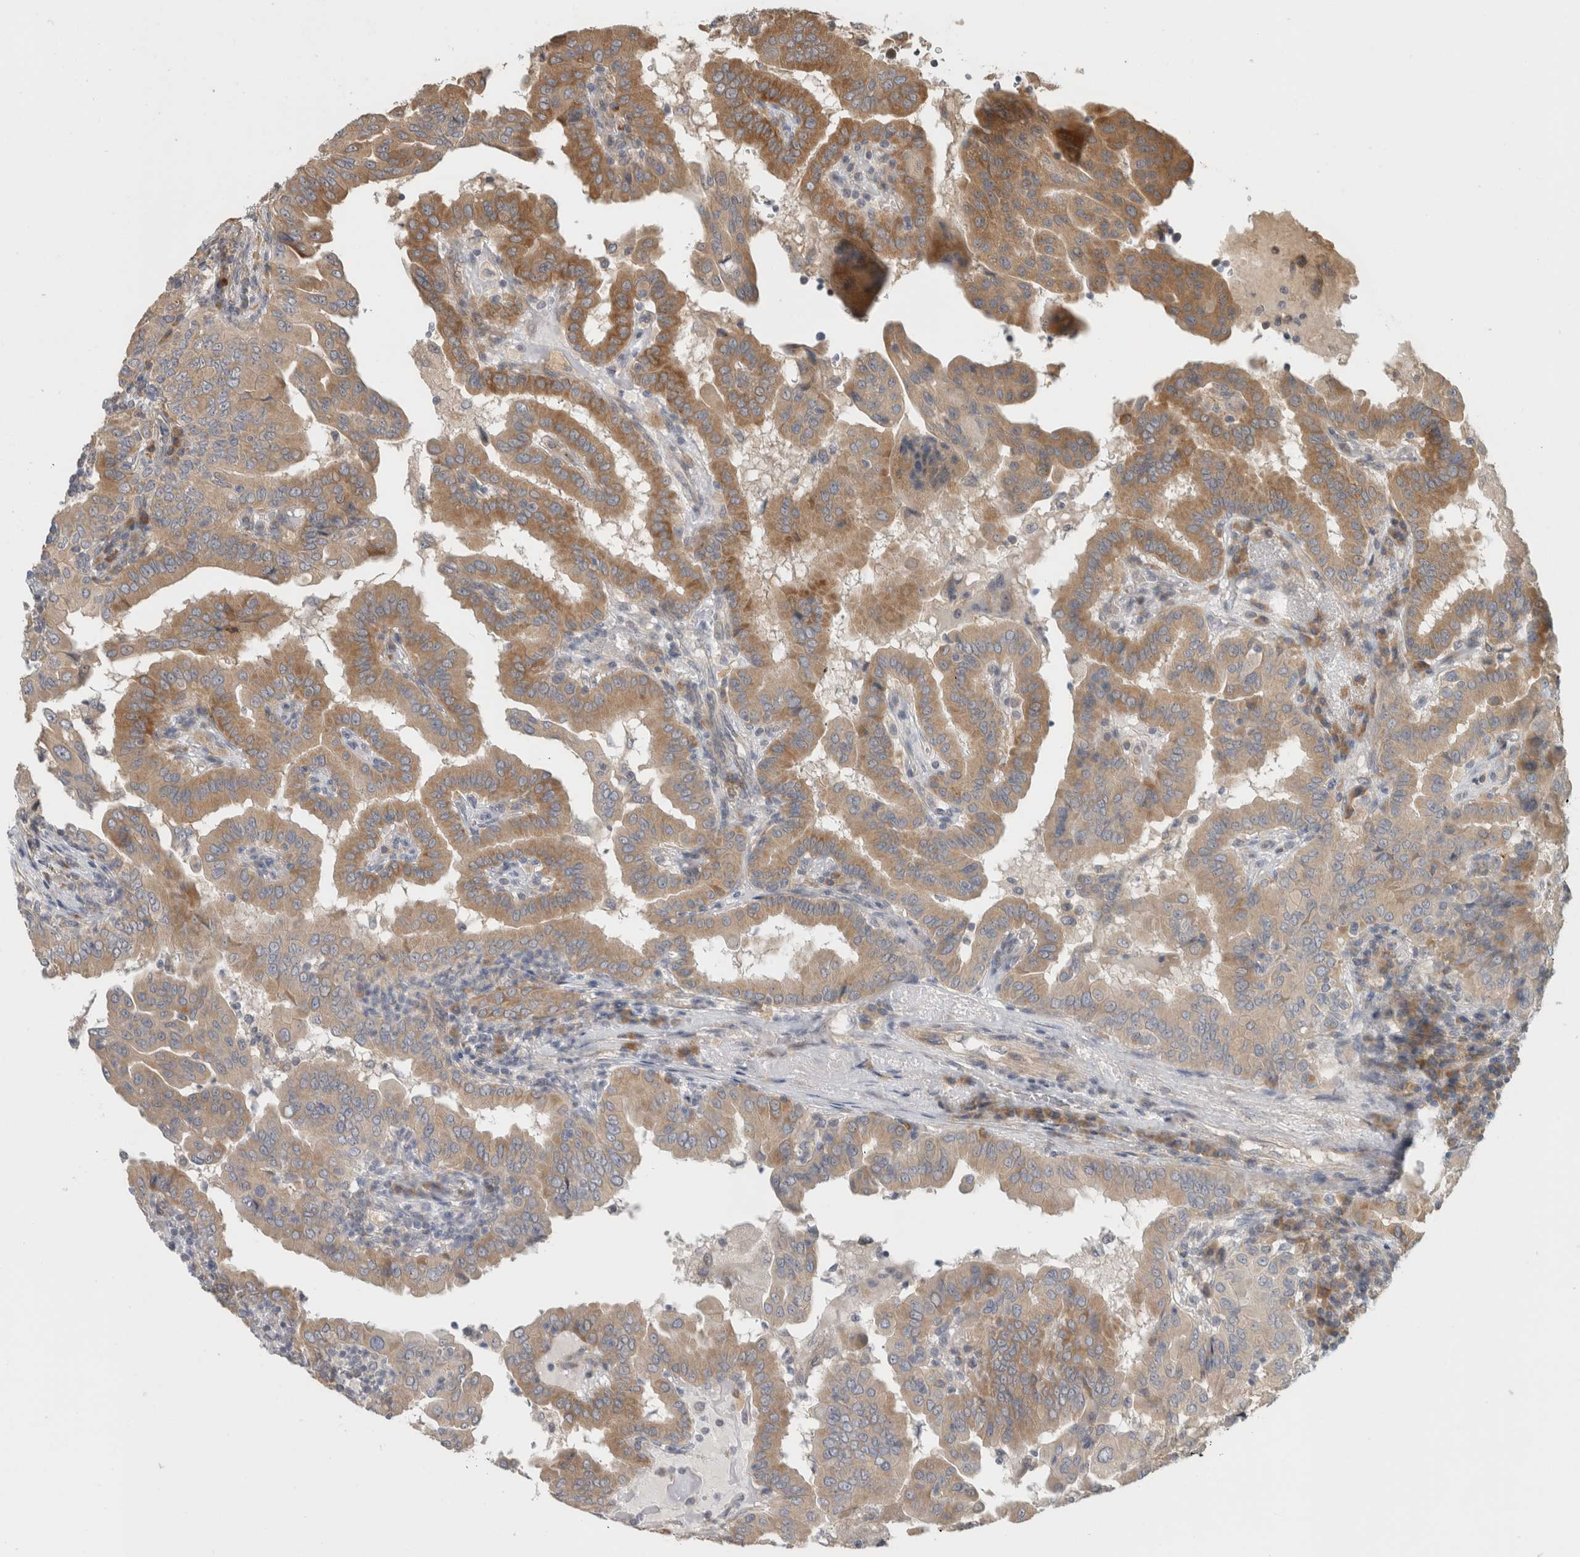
{"staining": {"intensity": "moderate", "quantity": ">75%", "location": "cytoplasmic/membranous"}, "tissue": "thyroid cancer", "cell_type": "Tumor cells", "image_type": "cancer", "snomed": [{"axis": "morphology", "description": "Papillary adenocarcinoma, NOS"}, {"axis": "topography", "description": "Thyroid gland"}], "caption": "Moderate cytoplasmic/membranous staining for a protein is identified in about >75% of tumor cells of thyroid cancer using immunohistochemistry (IHC).", "gene": "PCDHB15", "patient": {"sex": "male", "age": 33}}